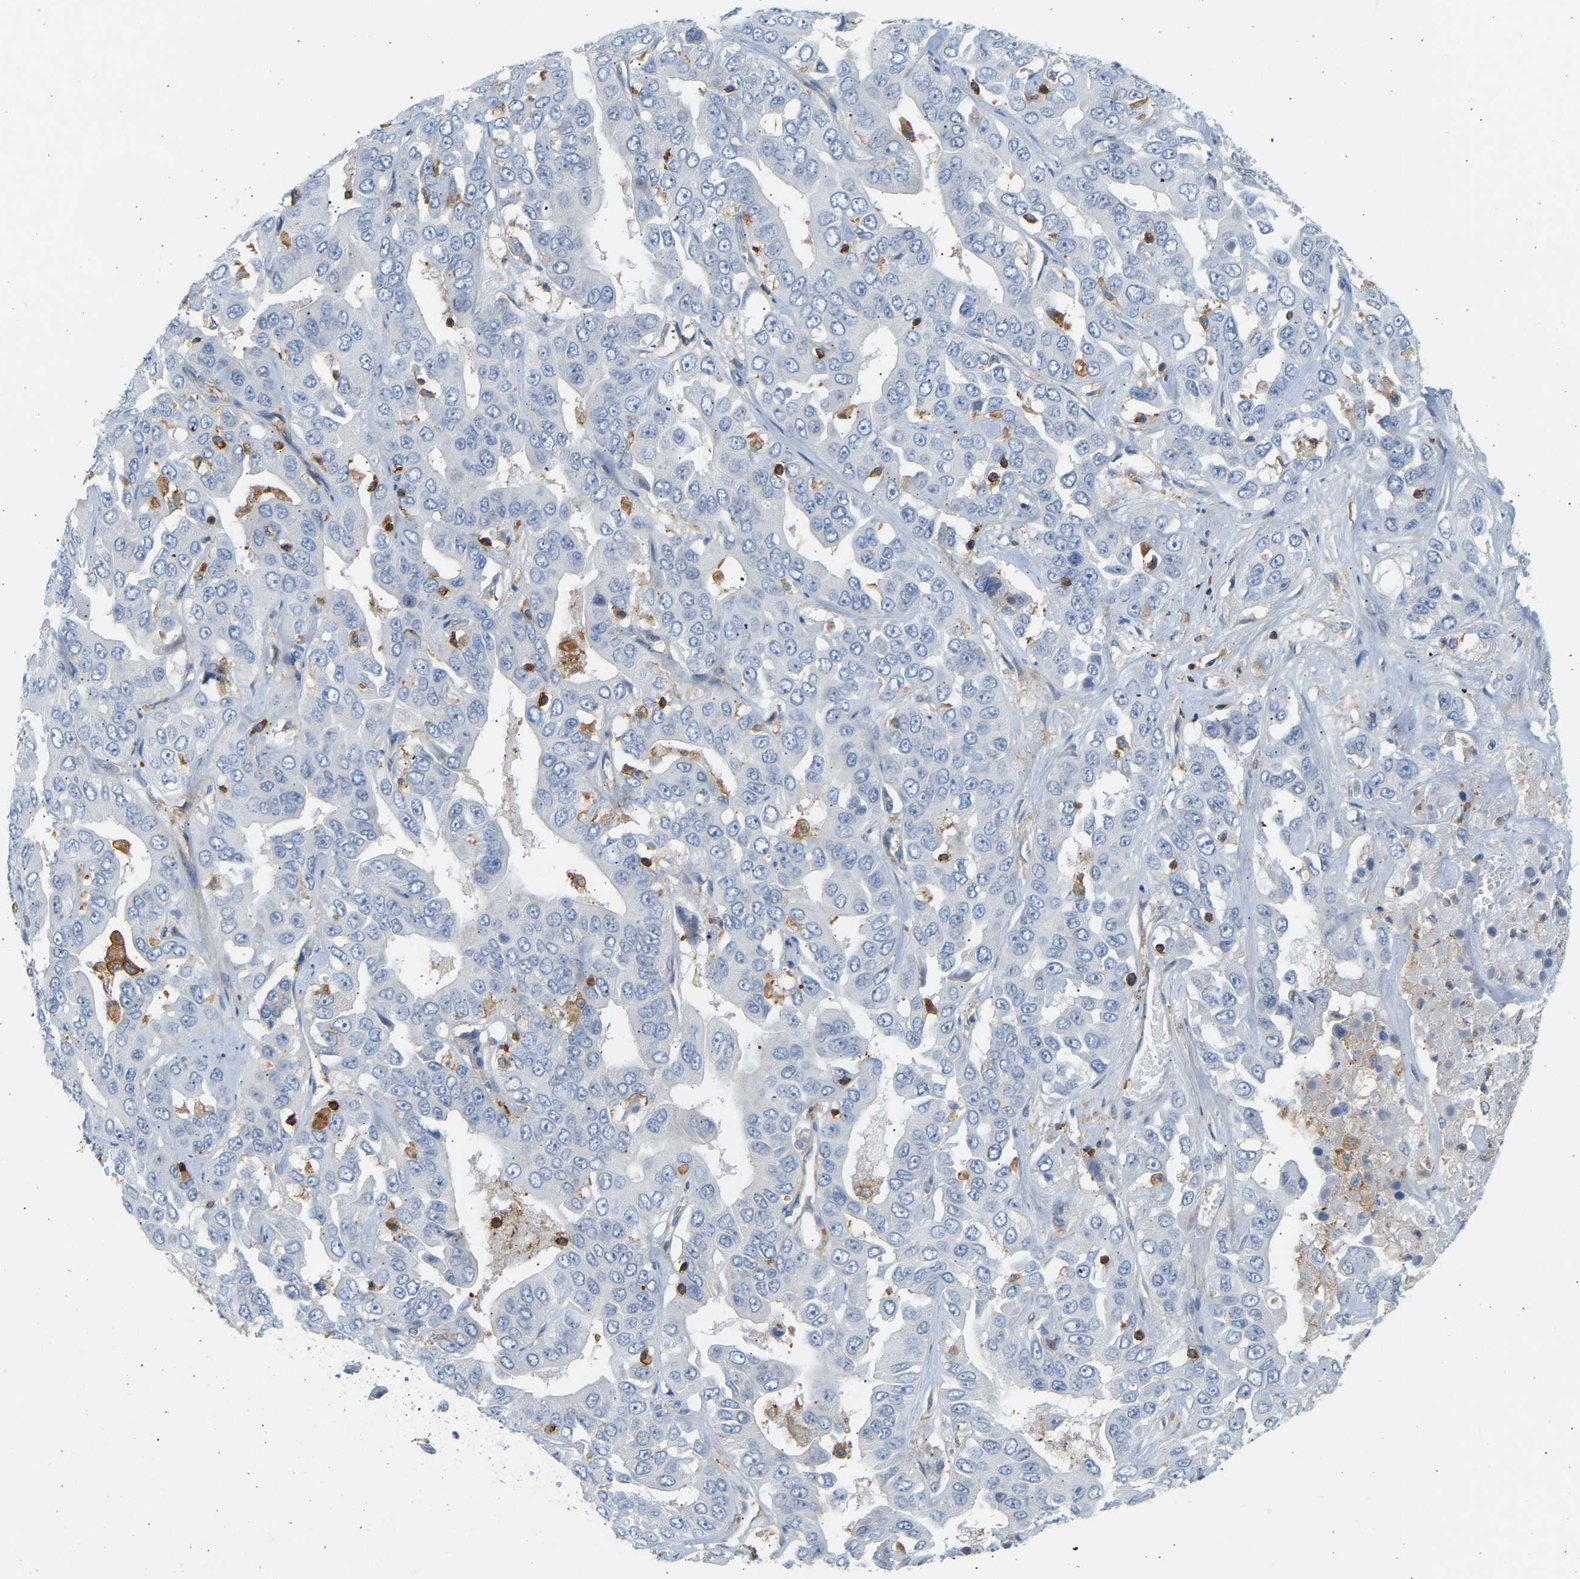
{"staining": {"intensity": "negative", "quantity": "none", "location": "none"}, "tissue": "liver cancer", "cell_type": "Tumor cells", "image_type": "cancer", "snomed": [{"axis": "morphology", "description": "Cholangiocarcinoma"}, {"axis": "topography", "description": "Liver"}], "caption": "Tumor cells show no significant positivity in liver cholangiocarcinoma. (DAB (3,3'-diaminobenzidine) IHC with hematoxylin counter stain).", "gene": "FNBP1", "patient": {"sex": "female", "age": 52}}